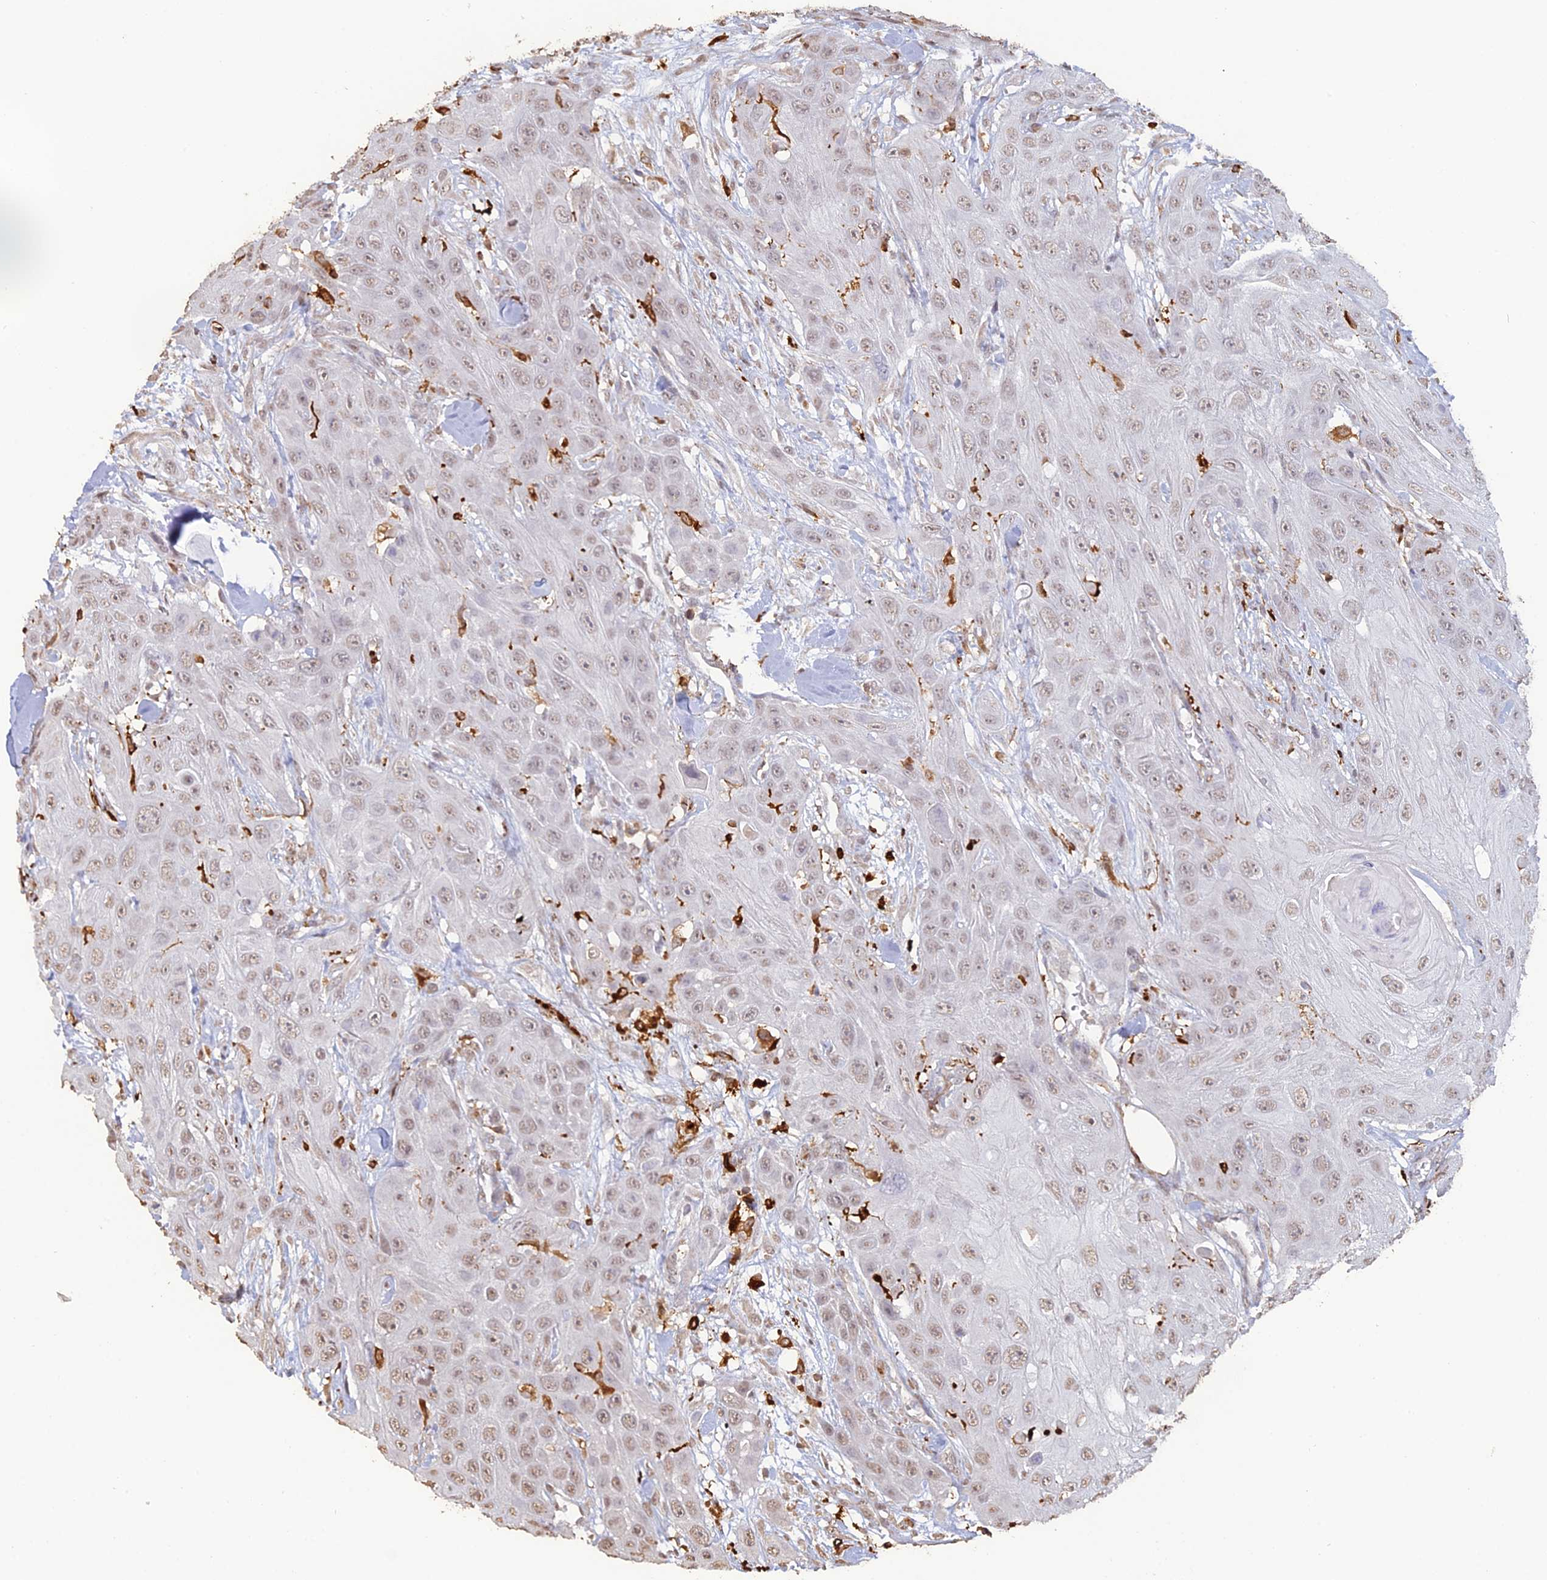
{"staining": {"intensity": "weak", "quantity": "25%-75%", "location": "nuclear"}, "tissue": "head and neck cancer", "cell_type": "Tumor cells", "image_type": "cancer", "snomed": [{"axis": "morphology", "description": "Squamous cell carcinoma, NOS"}, {"axis": "topography", "description": "Head-Neck"}], "caption": "IHC of head and neck squamous cell carcinoma reveals low levels of weak nuclear staining in approximately 25%-75% of tumor cells.", "gene": "APOBR", "patient": {"sex": "male", "age": 81}}